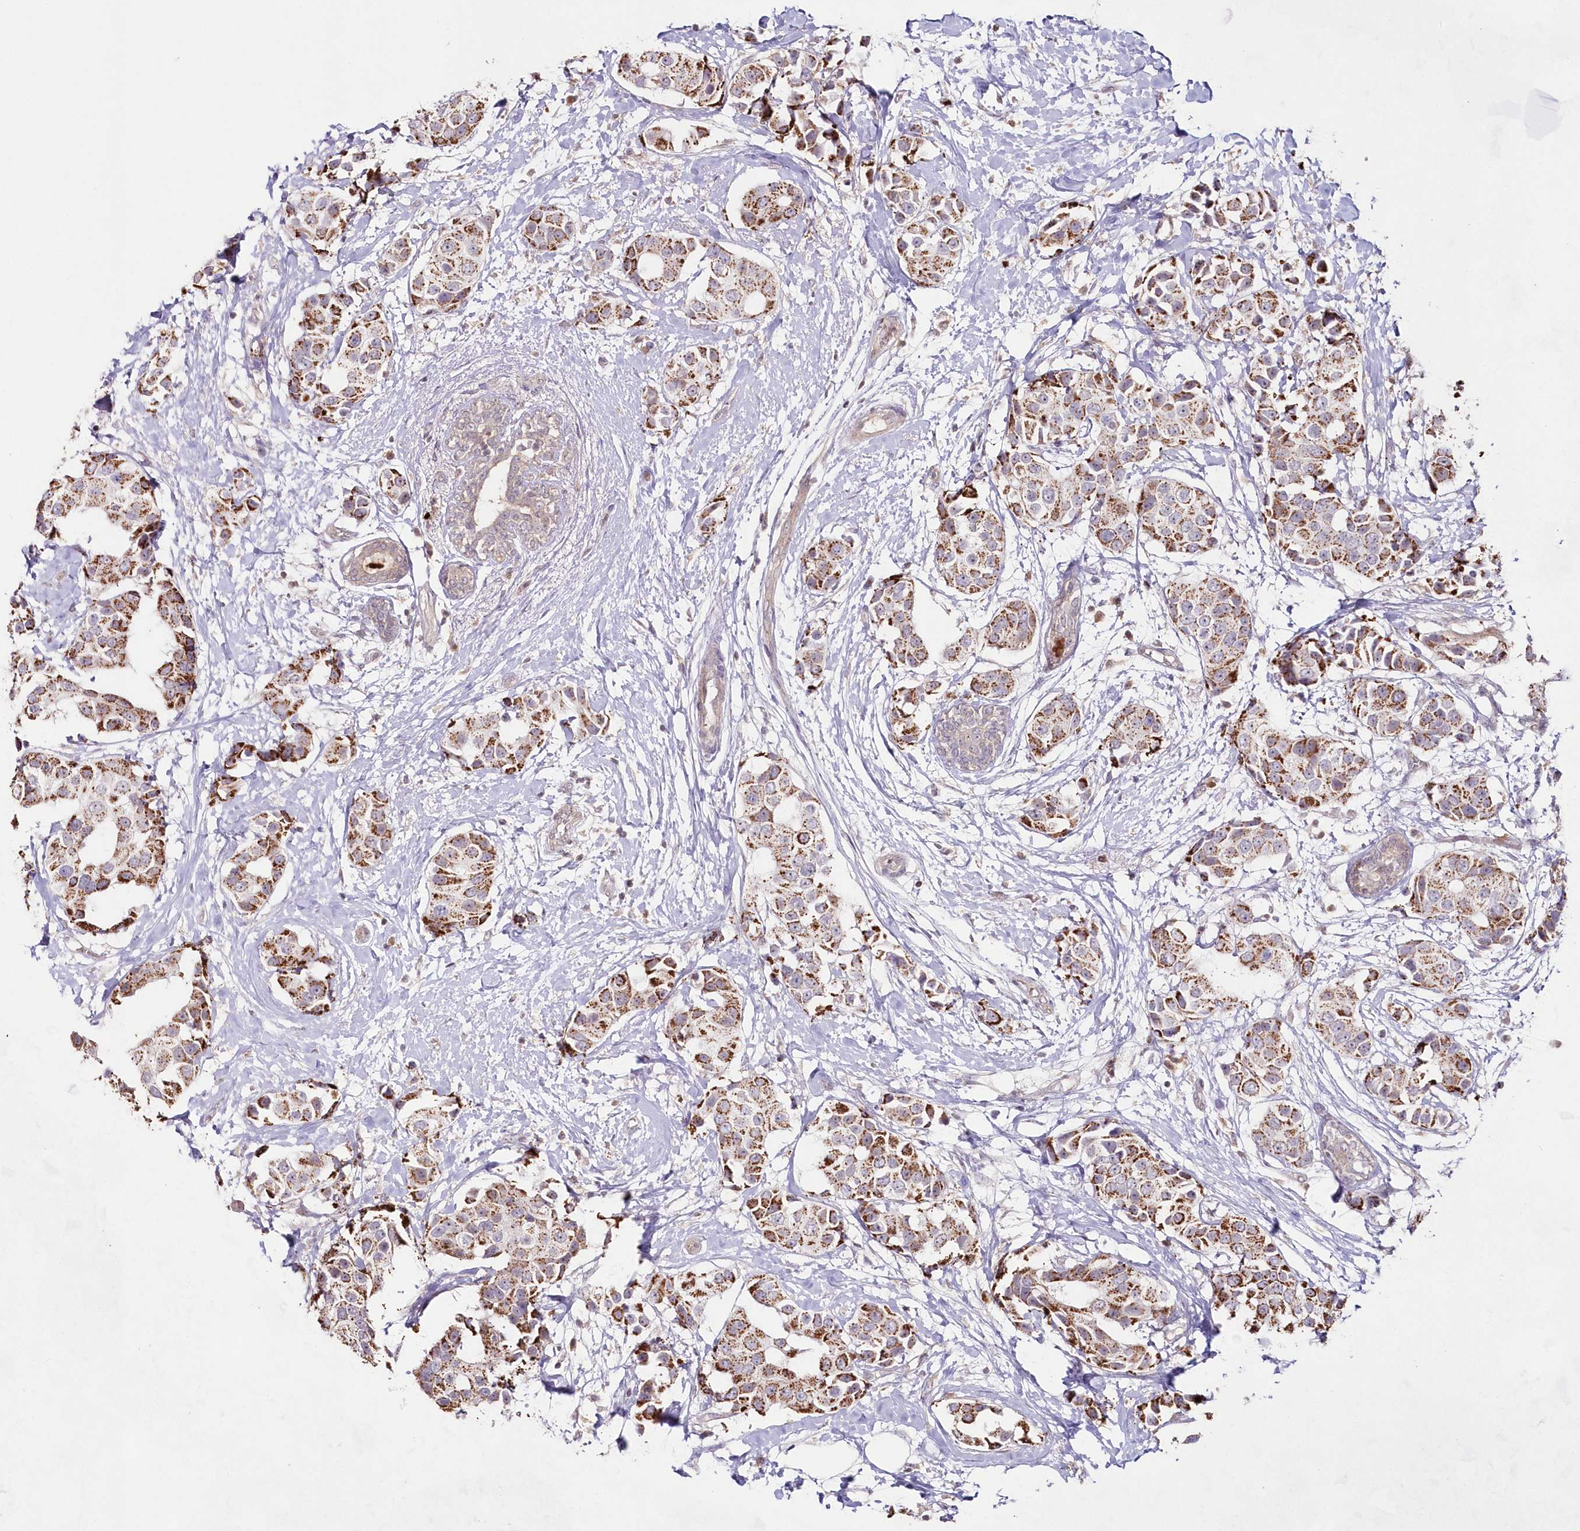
{"staining": {"intensity": "moderate", "quantity": ">75%", "location": "cytoplasmic/membranous"}, "tissue": "breast cancer", "cell_type": "Tumor cells", "image_type": "cancer", "snomed": [{"axis": "morphology", "description": "Normal tissue, NOS"}, {"axis": "morphology", "description": "Duct carcinoma"}, {"axis": "topography", "description": "Breast"}], "caption": "Protein expression analysis of breast intraductal carcinoma shows moderate cytoplasmic/membranous expression in approximately >75% of tumor cells.", "gene": "IMPA1", "patient": {"sex": "female", "age": 39}}